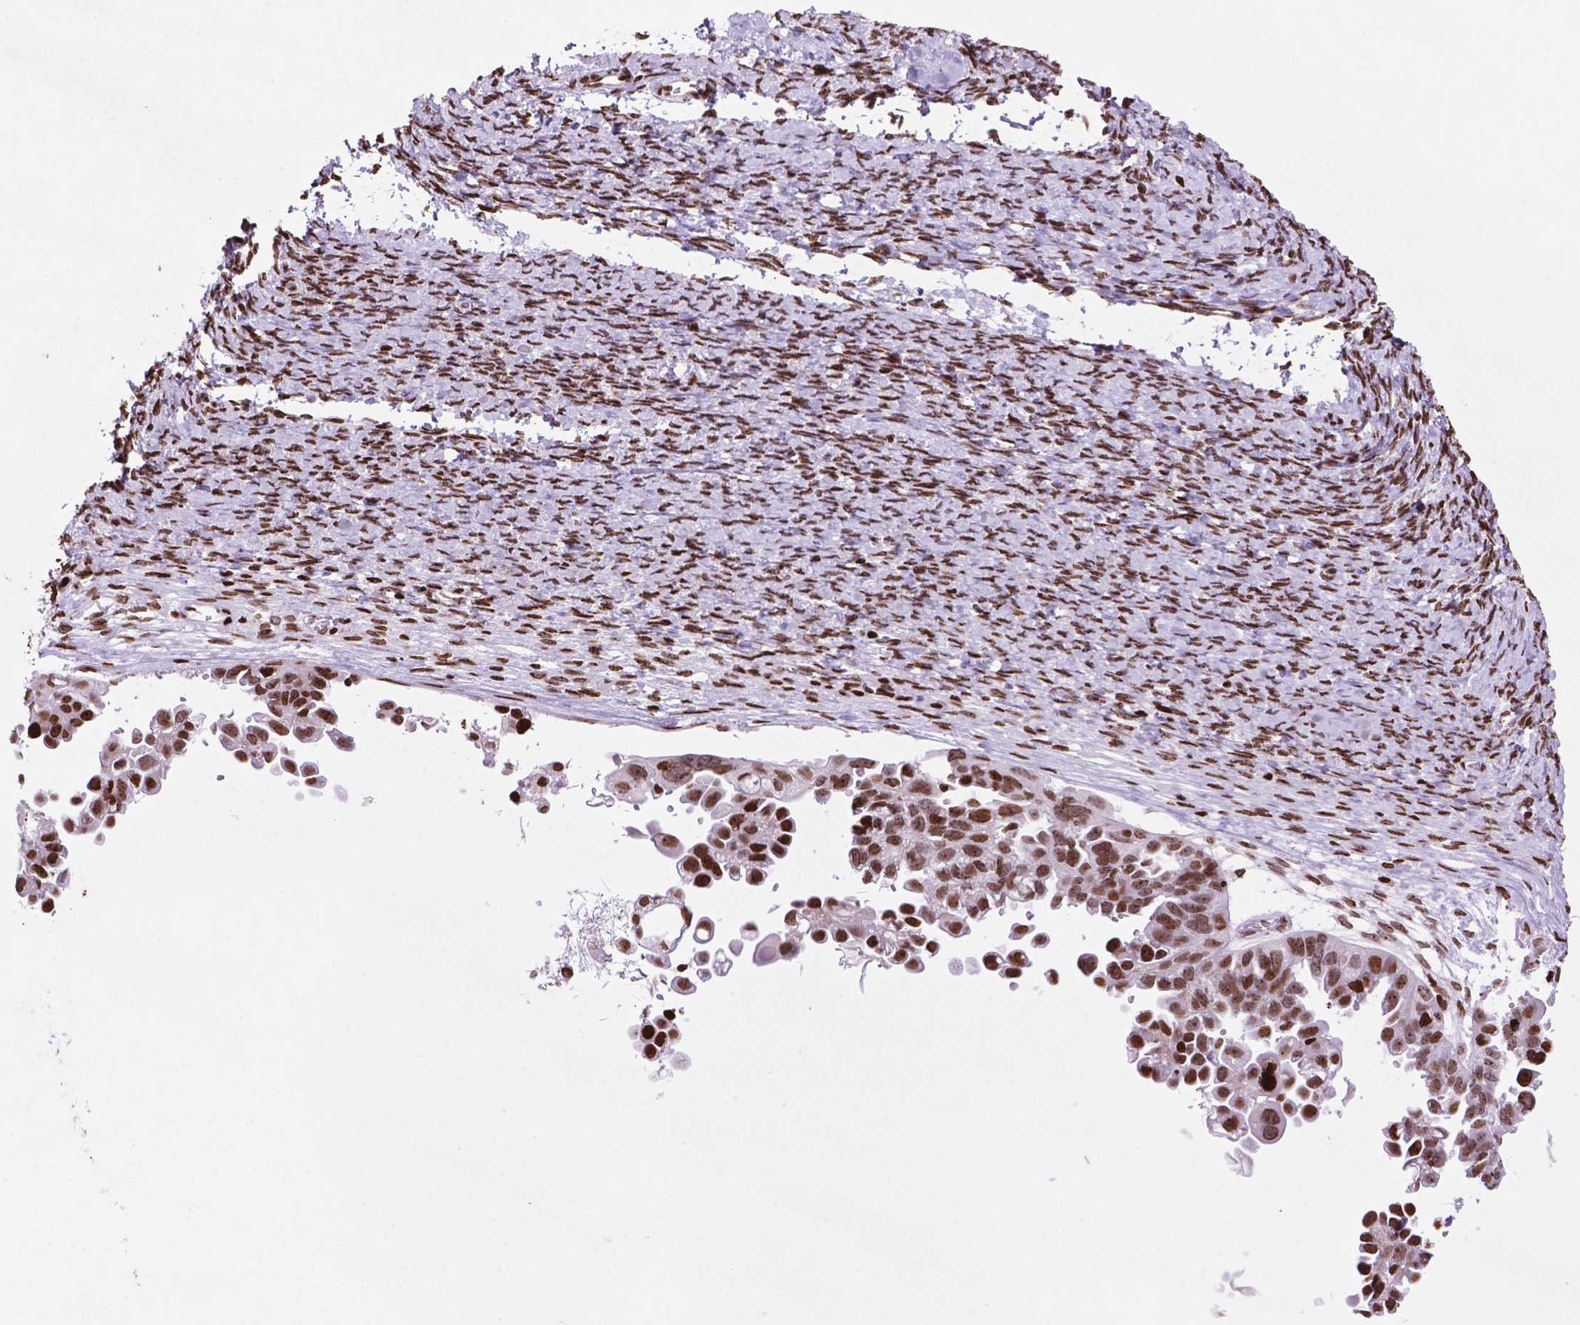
{"staining": {"intensity": "strong", "quantity": ">75%", "location": "nuclear"}, "tissue": "ovarian cancer", "cell_type": "Tumor cells", "image_type": "cancer", "snomed": [{"axis": "morphology", "description": "Cystadenocarcinoma, serous, NOS"}, {"axis": "topography", "description": "Ovary"}], "caption": "Immunohistochemistry (DAB) staining of ovarian serous cystadenocarcinoma reveals strong nuclear protein expression in about >75% of tumor cells. The staining was performed using DAB (3,3'-diaminobenzidine) to visualize the protein expression in brown, while the nuclei were stained in blue with hematoxylin (Magnification: 20x).", "gene": "TMEM250", "patient": {"sex": "female", "age": 53}}